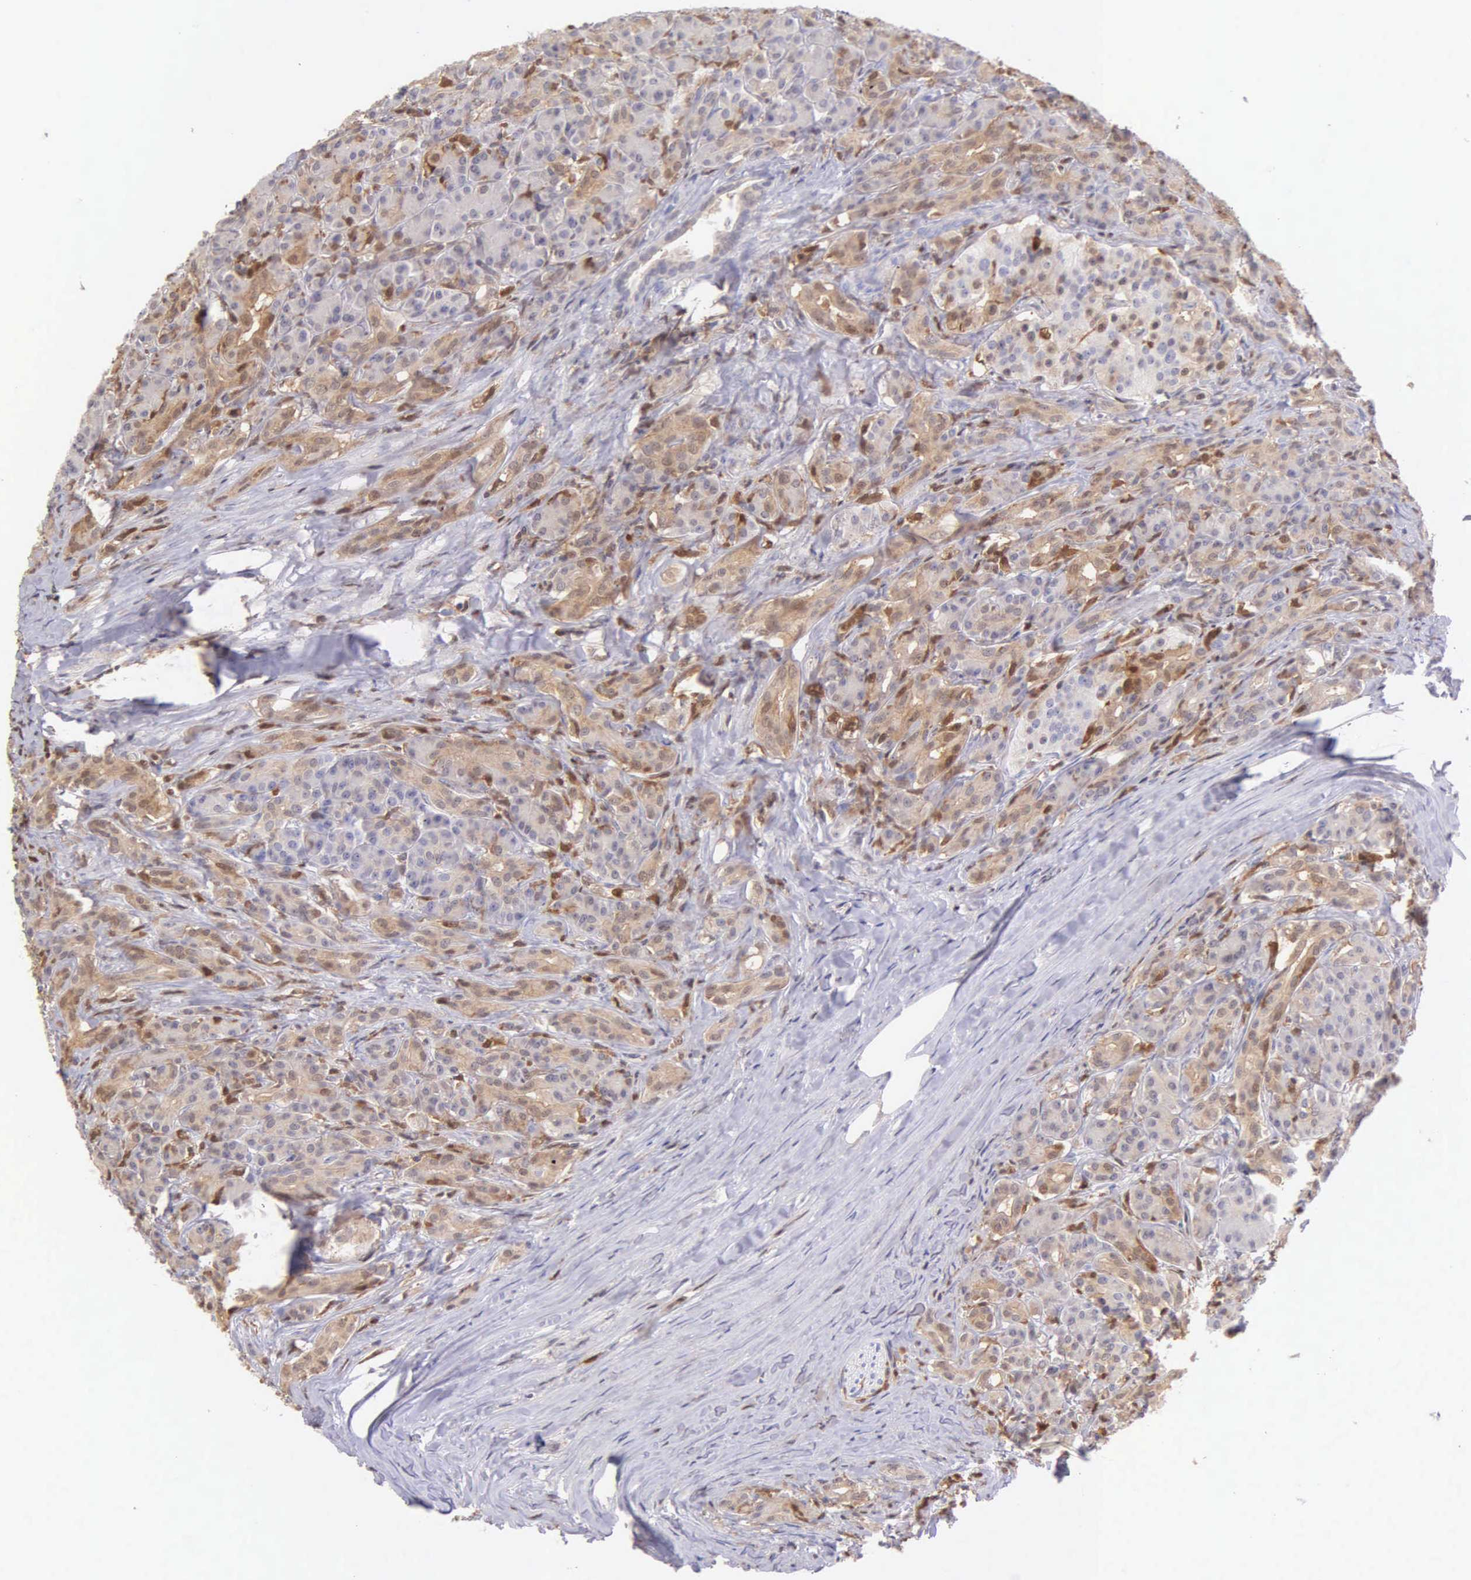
{"staining": {"intensity": "weak", "quantity": ">75%", "location": "cytoplasmic/membranous"}, "tissue": "pancreas", "cell_type": "Exocrine glandular cells", "image_type": "normal", "snomed": [{"axis": "morphology", "description": "Normal tissue, NOS"}, {"axis": "topography", "description": "Lymph node"}, {"axis": "topography", "description": "Pancreas"}], "caption": "A photomicrograph of human pancreas stained for a protein reveals weak cytoplasmic/membranous brown staining in exocrine glandular cells. (DAB IHC, brown staining for protein, blue staining for nuclei).", "gene": "BID", "patient": {"sex": "male", "age": 59}}